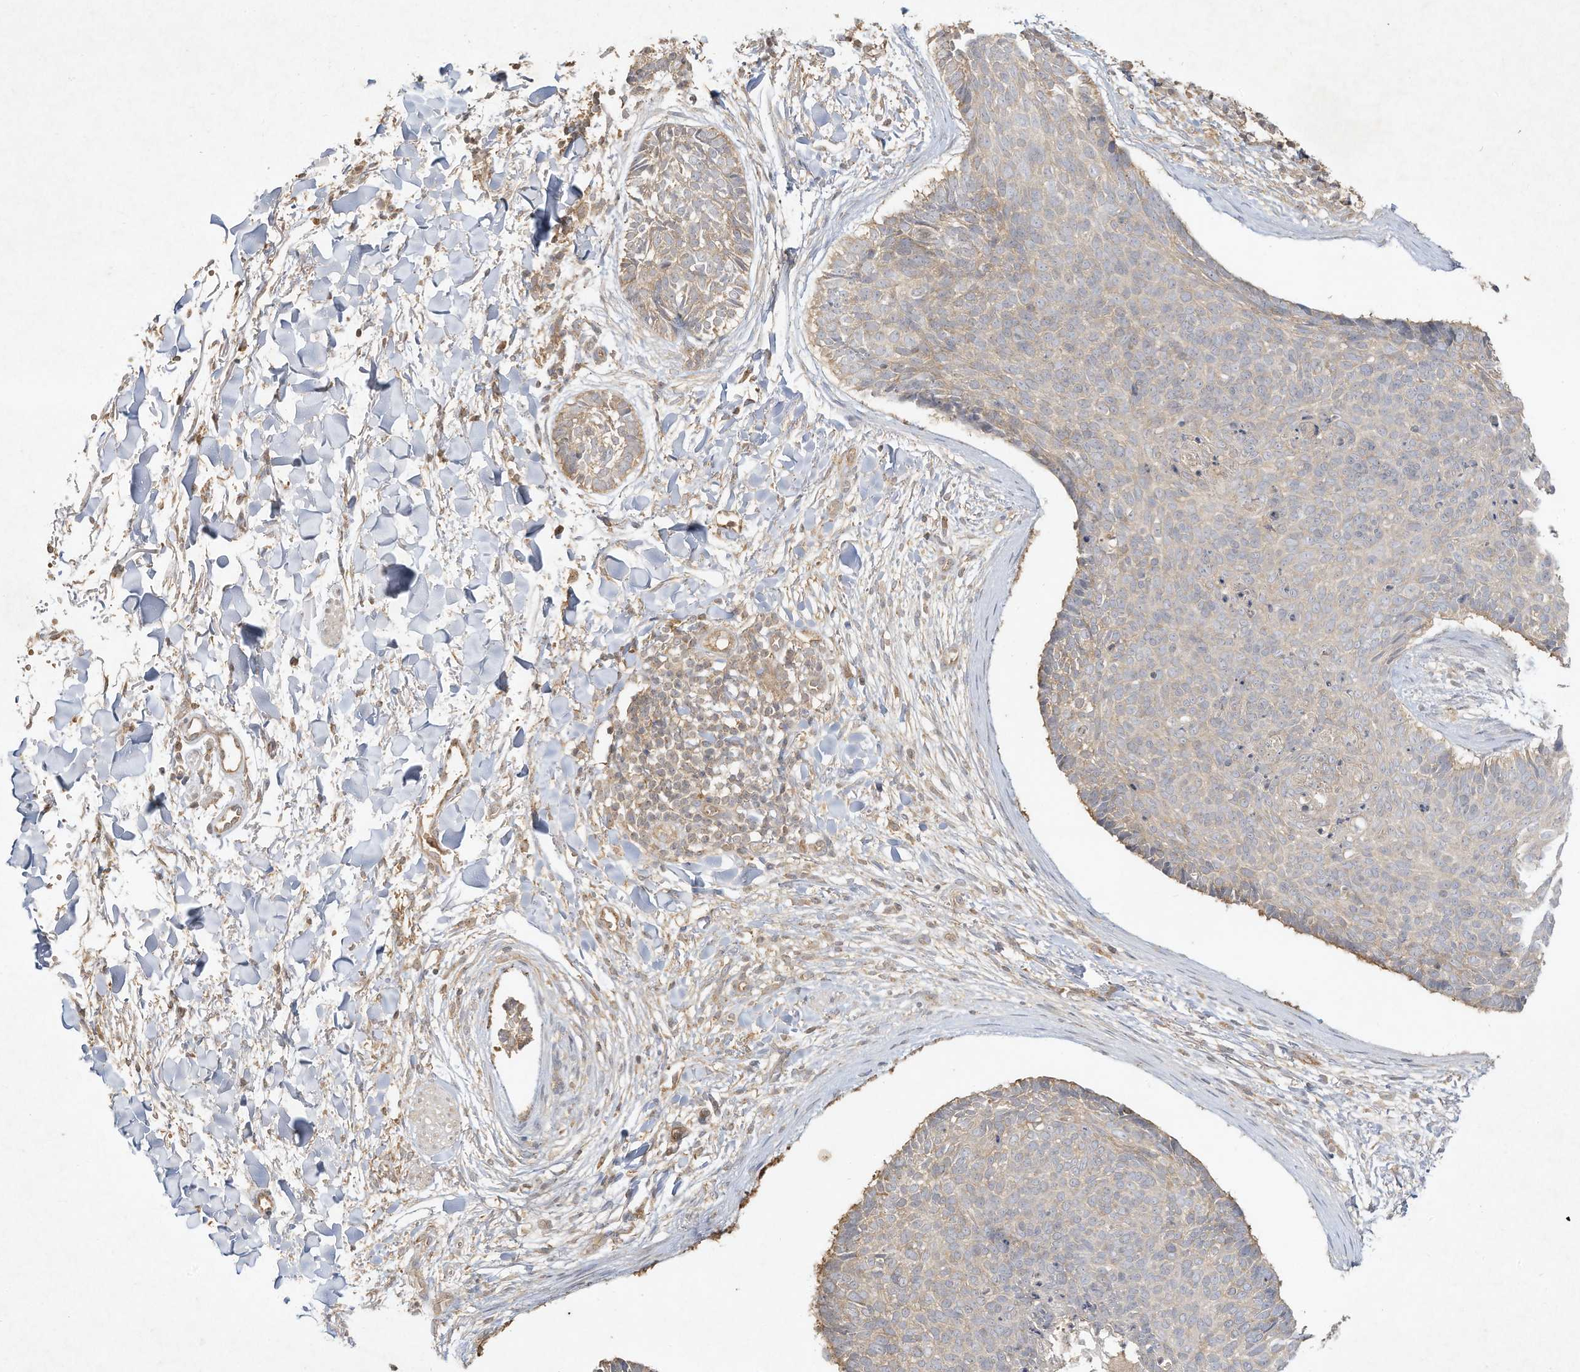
{"staining": {"intensity": "negative", "quantity": "none", "location": "none"}, "tissue": "skin cancer", "cell_type": "Tumor cells", "image_type": "cancer", "snomed": [{"axis": "morphology", "description": "Normal tissue, NOS"}, {"axis": "morphology", "description": "Basal cell carcinoma"}, {"axis": "topography", "description": "Skin"}], "caption": "The IHC micrograph has no significant expression in tumor cells of skin basal cell carcinoma tissue. (DAB (3,3'-diaminobenzidine) immunohistochemistry, high magnification).", "gene": "DYNC1I2", "patient": {"sex": "female", "age": 56}}